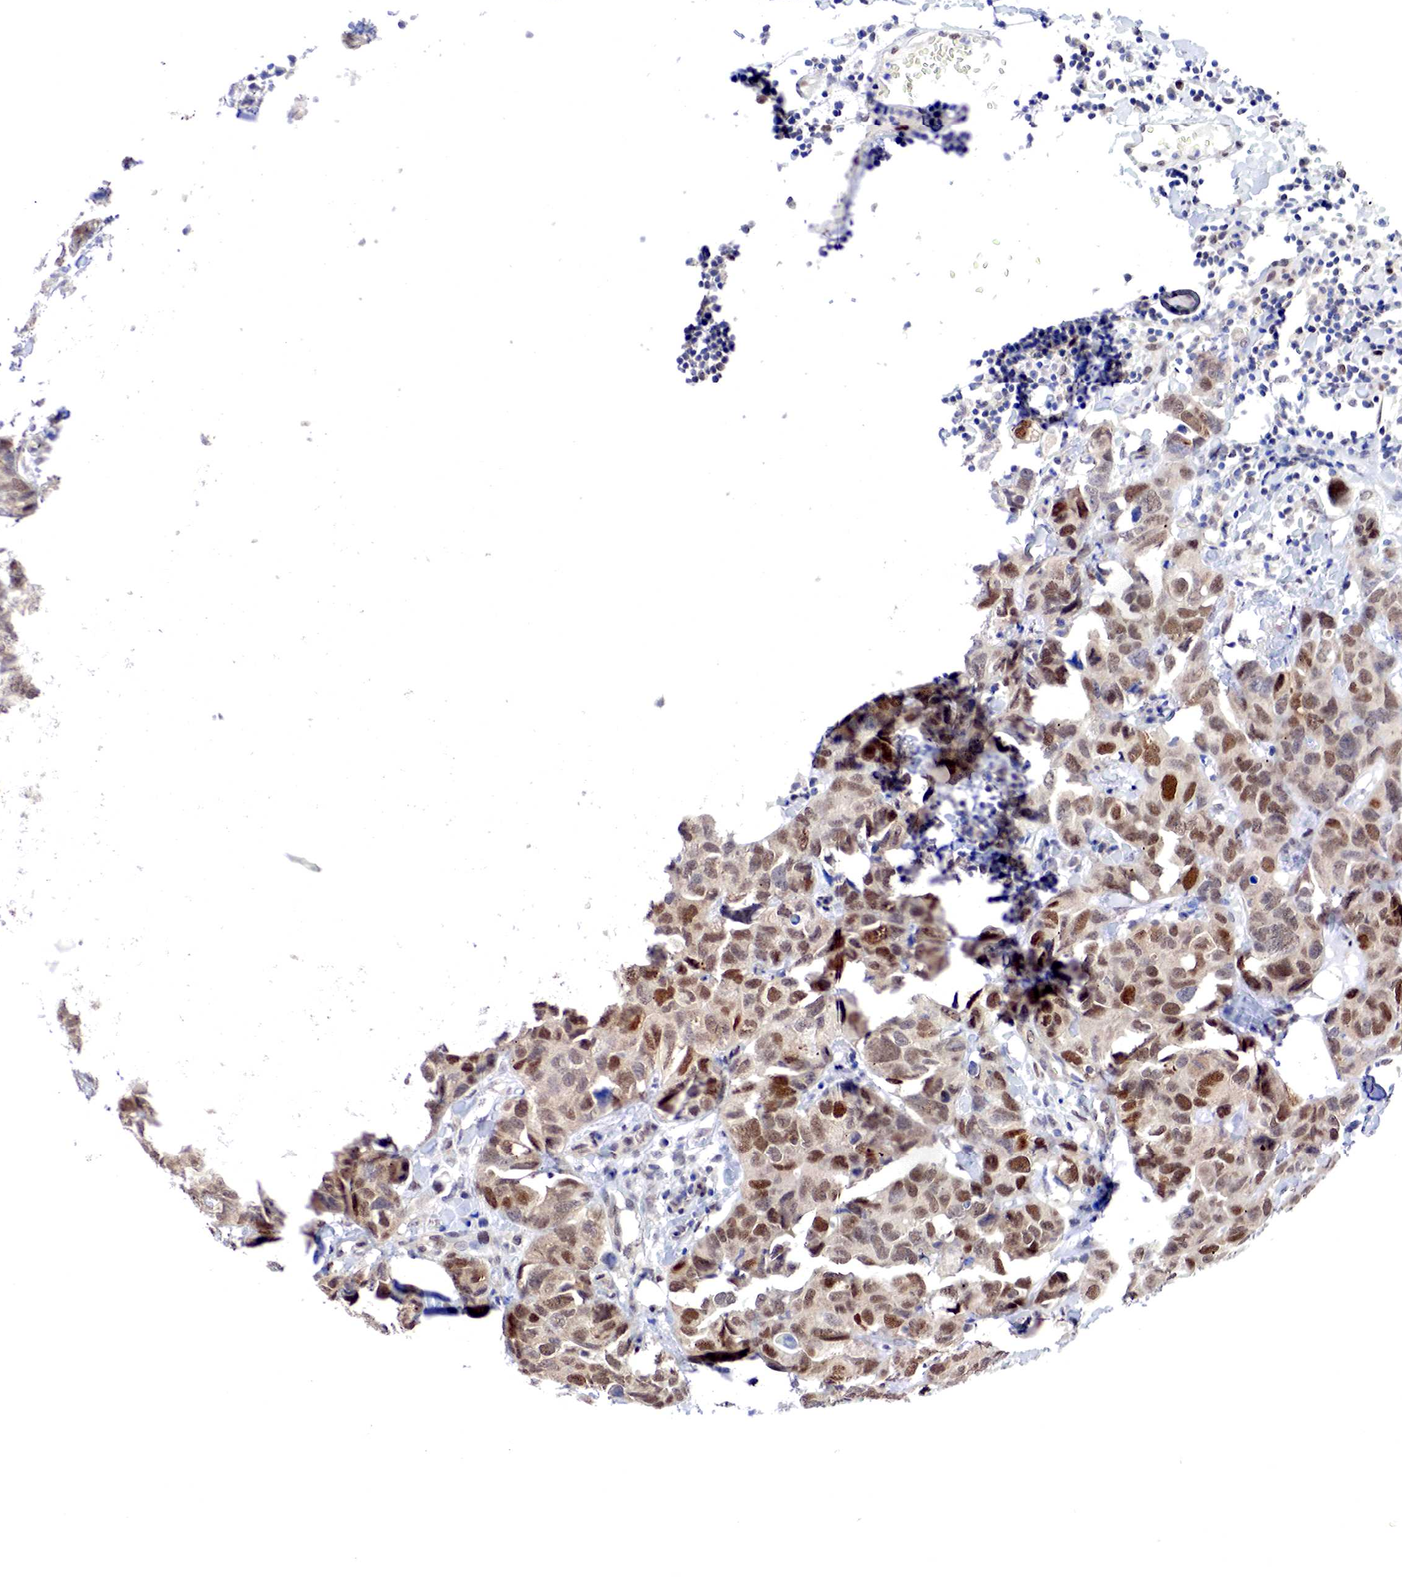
{"staining": {"intensity": "moderate", "quantity": ">75%", "location": "cytoplasmic/membranous,nuclear"}, "tissue": "breast cancer", "cell_type": "Tumor cells", "image_type": "cancer", "snomed": [{"axis": "morphology", "description": "Duct carcinoma"}, {"axis": "topography", "description": "Breast"}], "caption": "Immunohistochemical staining of breast cancer (invasive ductal carcinoma) demonstrates medium levels of moderate cytoplasmic/membranous and nuclear protein expression in approximately >75% of tumor cells.", "gene": "PABIR2", "patient": {"sex": "female", "age": 91}}